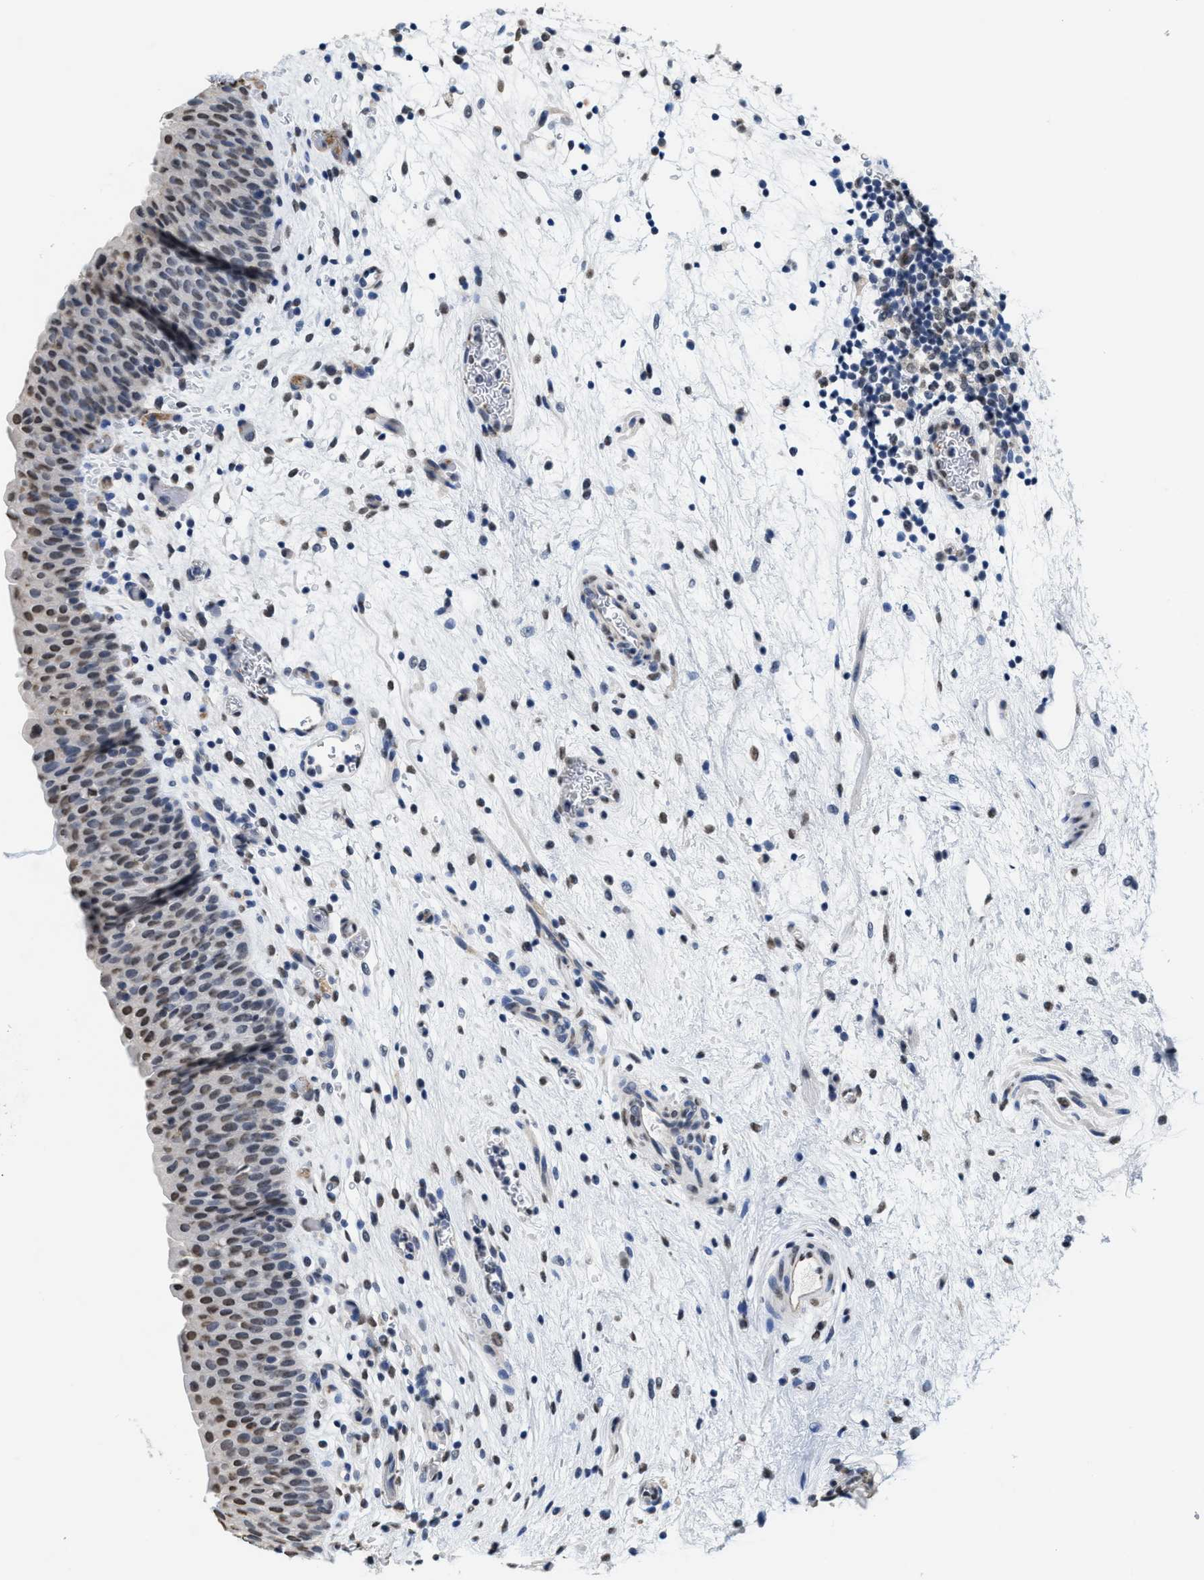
{"staining": {"intensity": "moderate", "quantity": "25%-75%", "location": "nuclear"}, "tissue": "urinary bladder", "cell_type": "Urothelial cells", "image_type": "normal", "snomed": [{"axis": "morphology", "description": "Normal tissue, NOS"}, {"axis": "topography", "description": "Urinary bladder"}], "caption": "Brown immunohistochemical staining in benign human urinary bladder reveals moderate nuclear expression in about 25%-75% of urothelial cells.", "gene": "SUPT16H", "patient": {"sex": "male", "age": 37}}